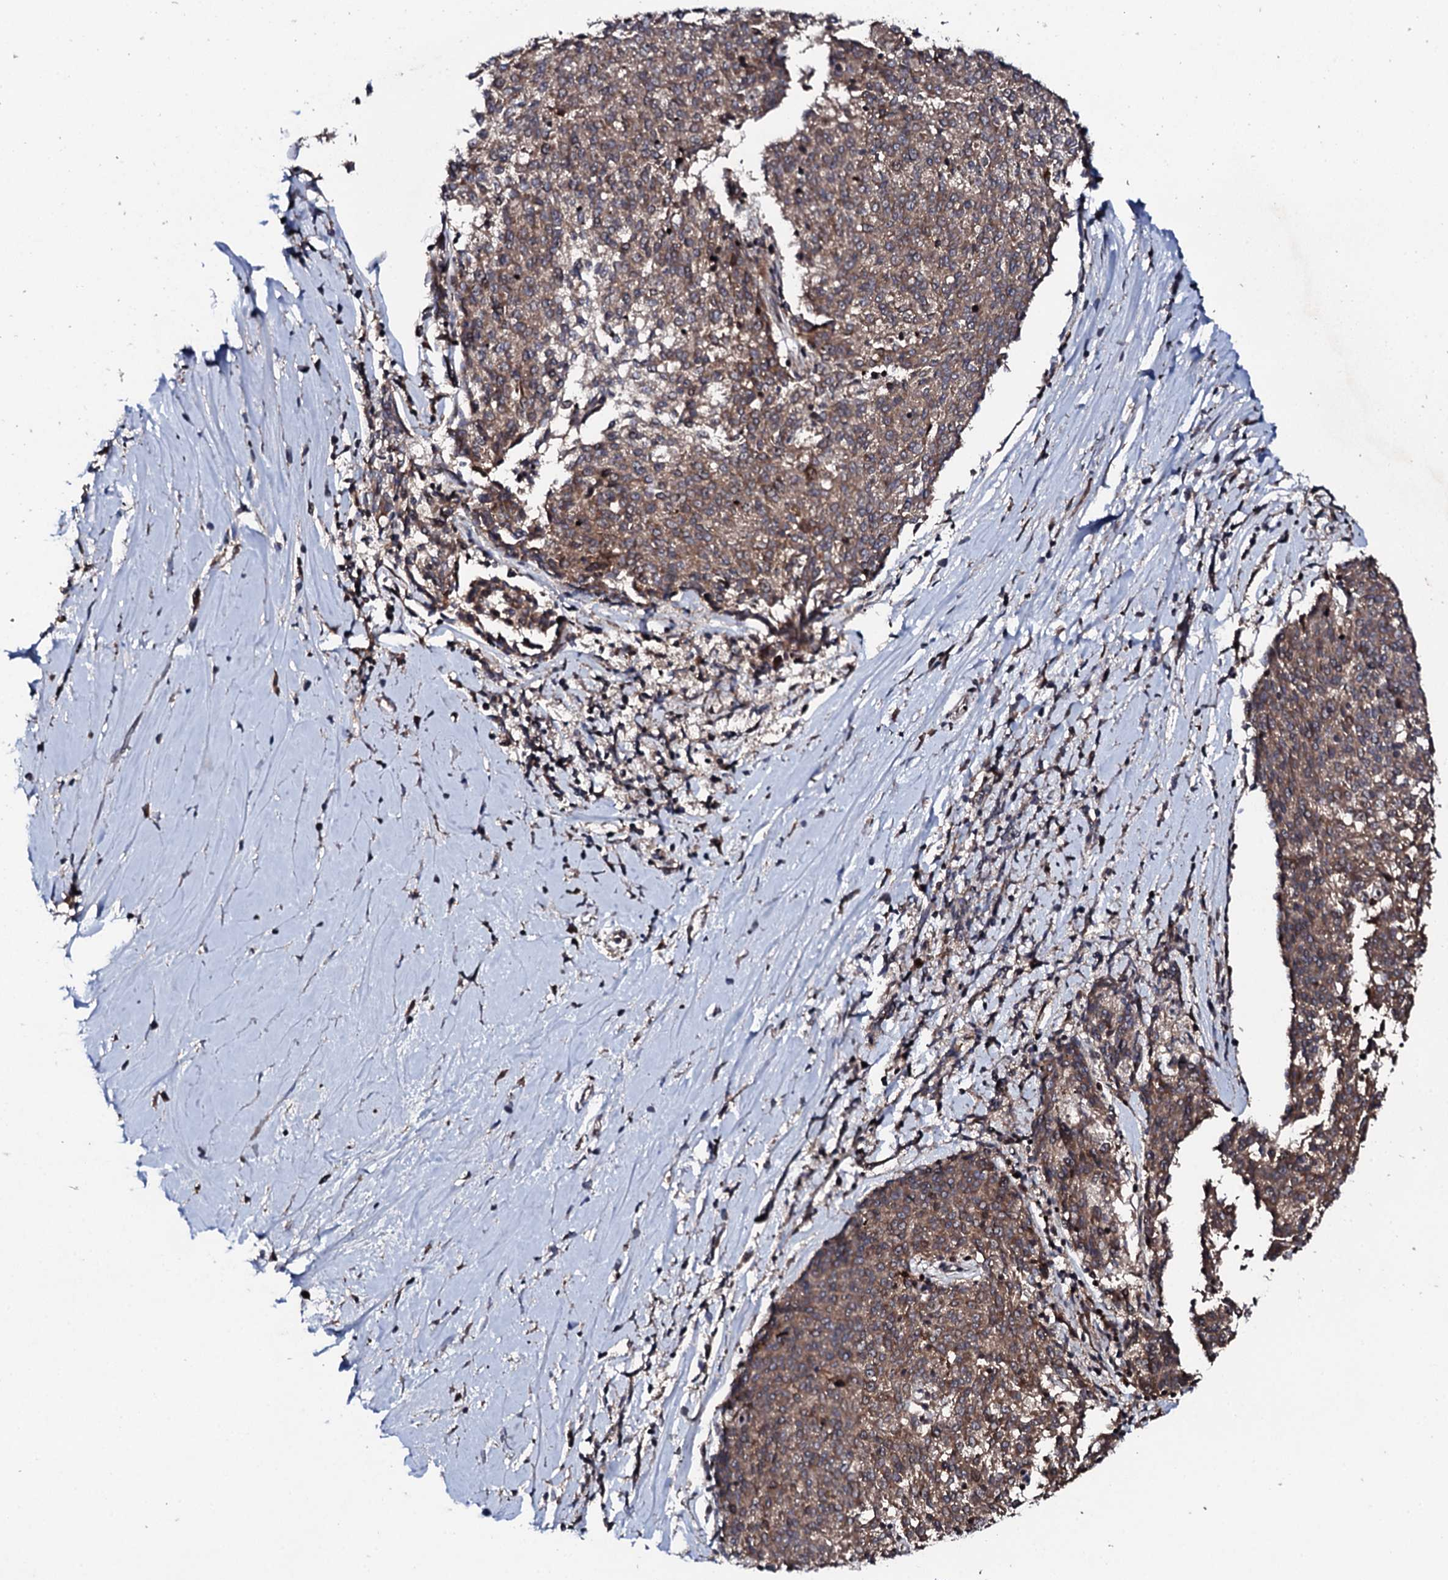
{"staining": {"intensity": "weak", "quantity": ">75%", "location": "cytoplasmic/membranous"}, "tissue": "melanoma", "cell_type": "Tumor cells", "image_type": "cancer", "snomed": [{"axis": "morphology", "description": "Malignant melanoma, NOS"}, {"axis": "topography", "description": "Skin"}], "caption": "A high-resolution histopathology image shows immunohistochemistry staining of melanoma, which exhibits weak cytoplasmic/membranous positivity in approximately >75% of tumor cells.", "gene": "FAM111A", "patient": {"sex": "female", "age": 72}}